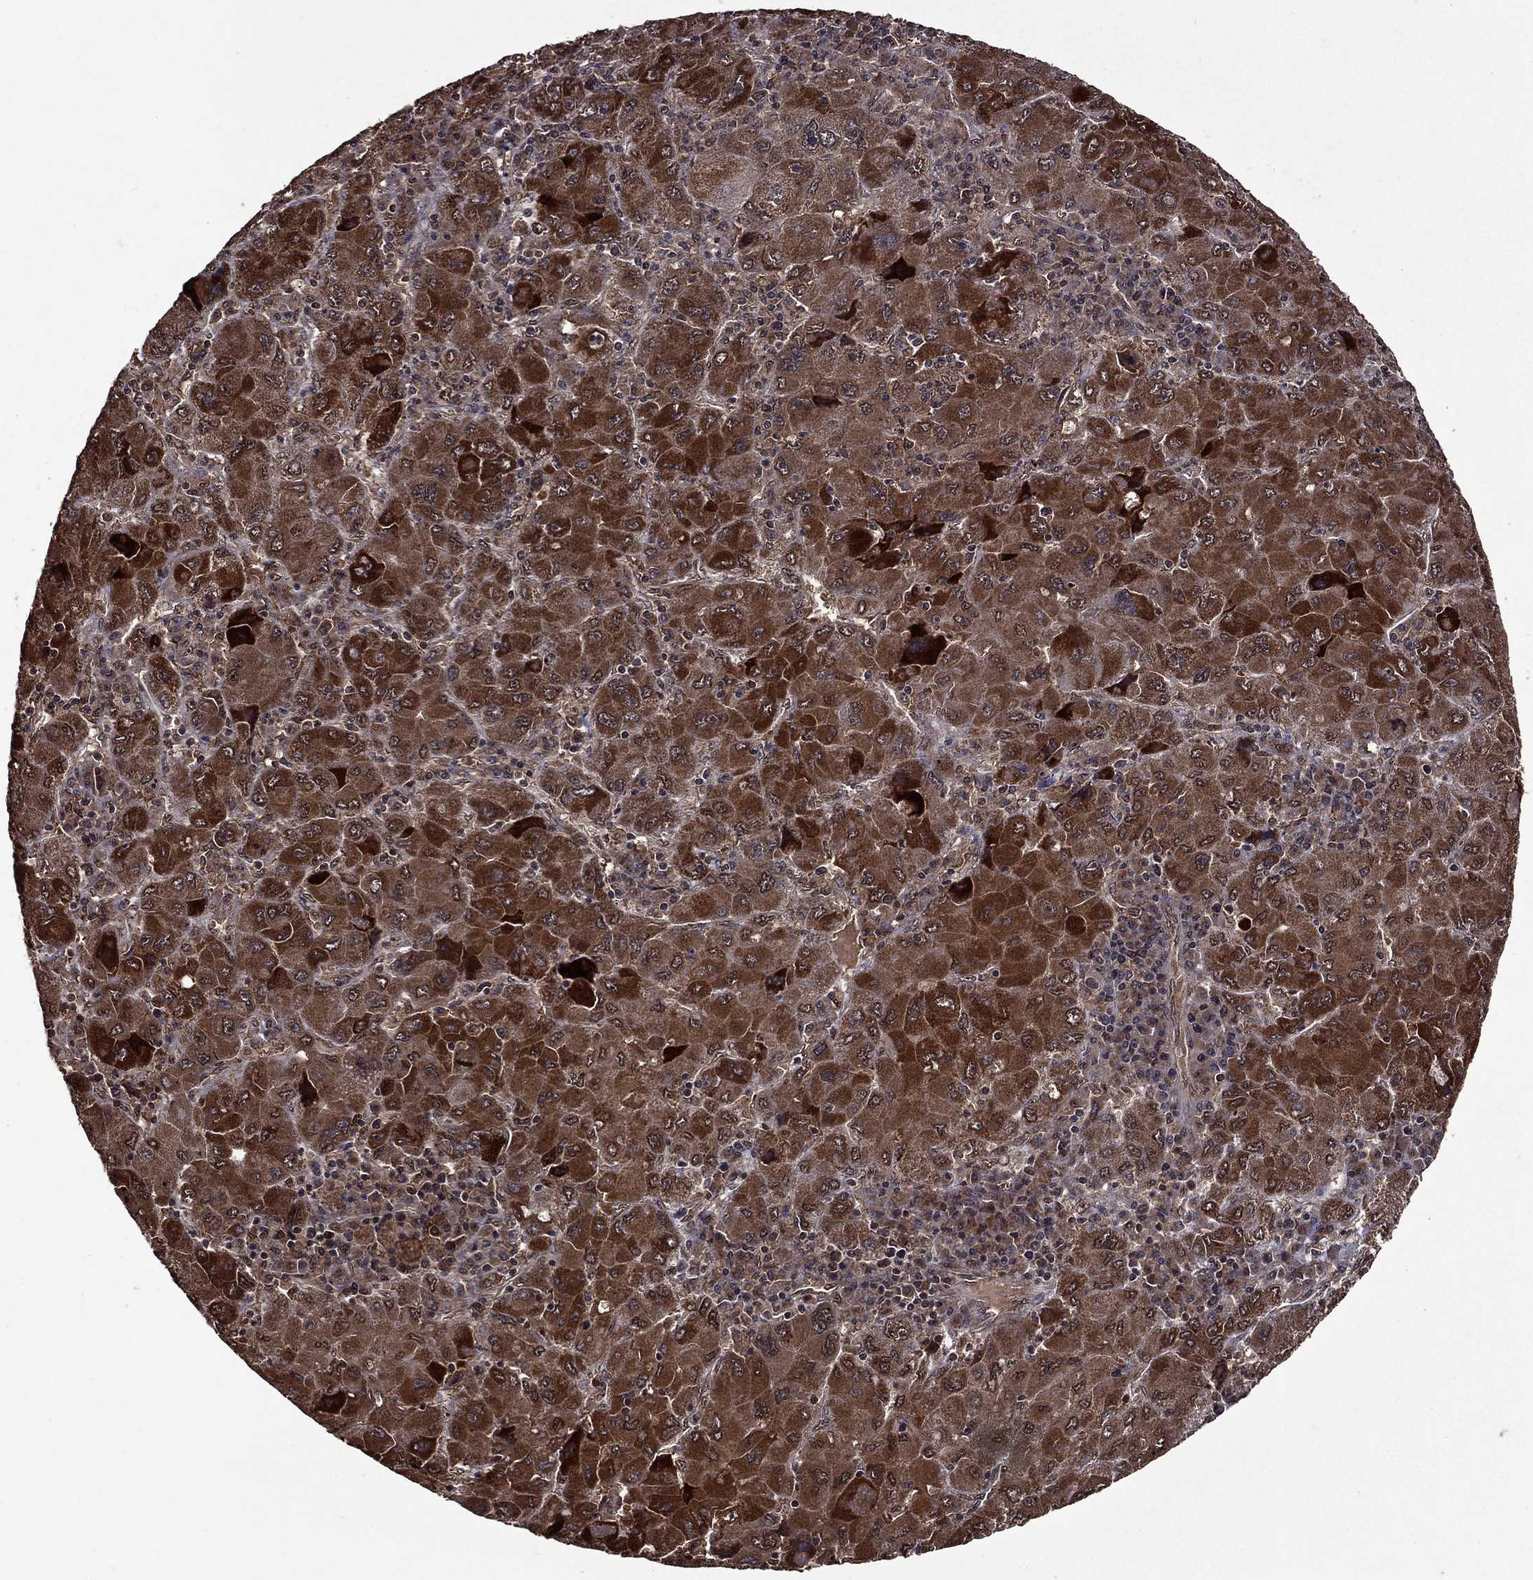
{"staining": {"intensity": "strong", "quantity": ">75%", "location": "cytoplasmic/membranous"}, "tissue": "liver cancer", "cell_type": "Tumor cells", "image_type": "cancer", "snomed": [{"axis": "morphology", "description": "Carcinoma, Hepatocellular, NOS"}, {"axis": "topography", "description": "Liver"}], "caption": "This image demonstrates immunohistochemistry staining of human hepatocellular carcinoma (liver), with high strong cytoplasmic/membranous expression in approximately >75% of tumor cells.", "gene": "ITM2B", "patient": {"sex": "male", "age": 75}}